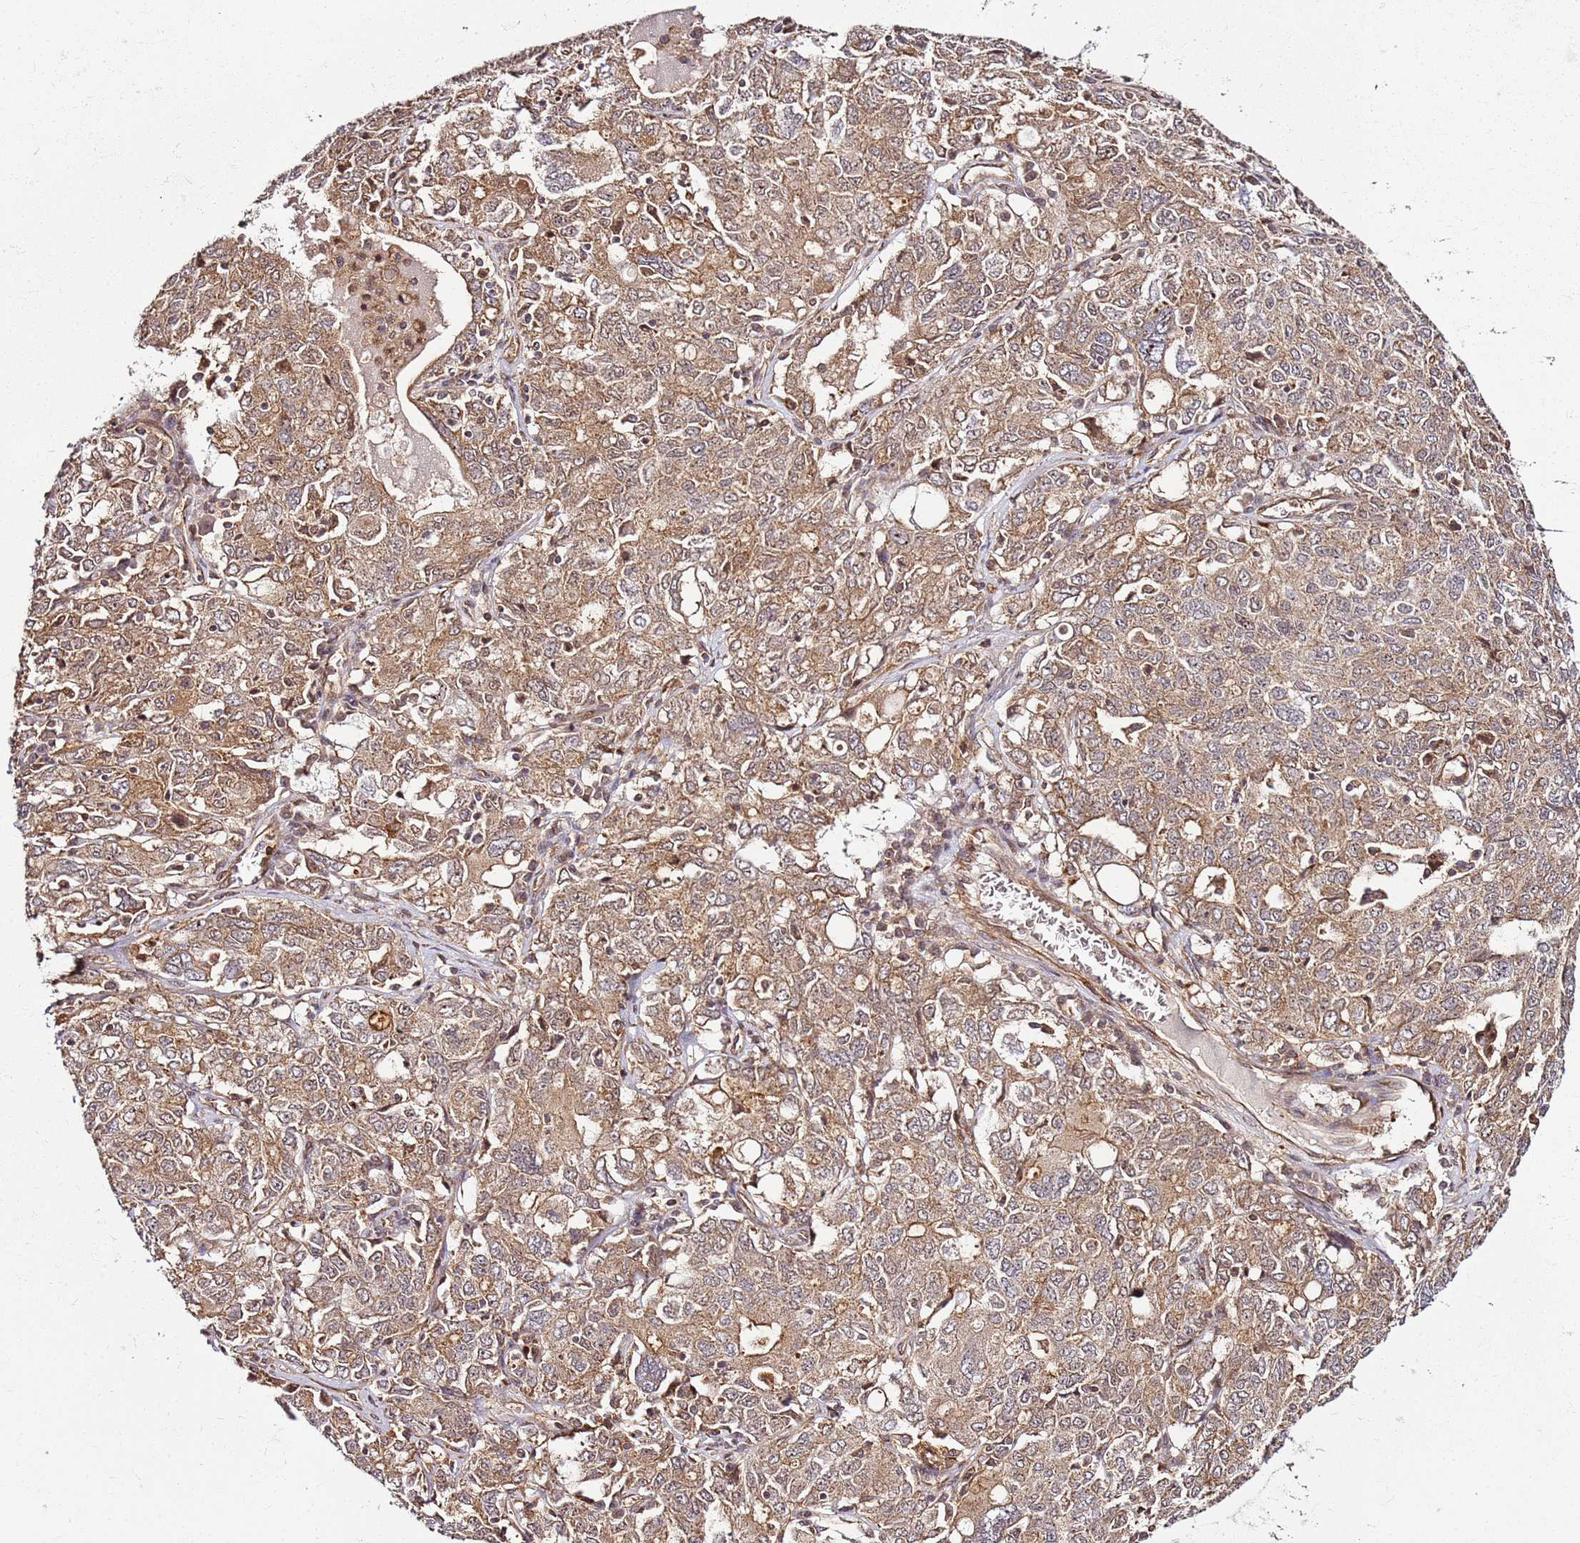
{"staining": {"intensity": "moderate", "quantity": ">75%", "location": "cytoplasmic/membranous"}, "tissue": "ovarian cancer", "cell_type": "Tumor cells", "image_type": "cancer", "snomed": [{"axis": "morphology", "description": "Carcinoma, endometroid"}, {"axis": "topography", "description": "Ovary"}], "caption": "Immunohistochemical staining of ovarian endometroid carcinoma displays medium levels of moderate cytoplasmic/membranous staining in approximately >75% of tumor cells.", "gene": "CCNYL1", "patient": {"sex": "female", "age": 62}}